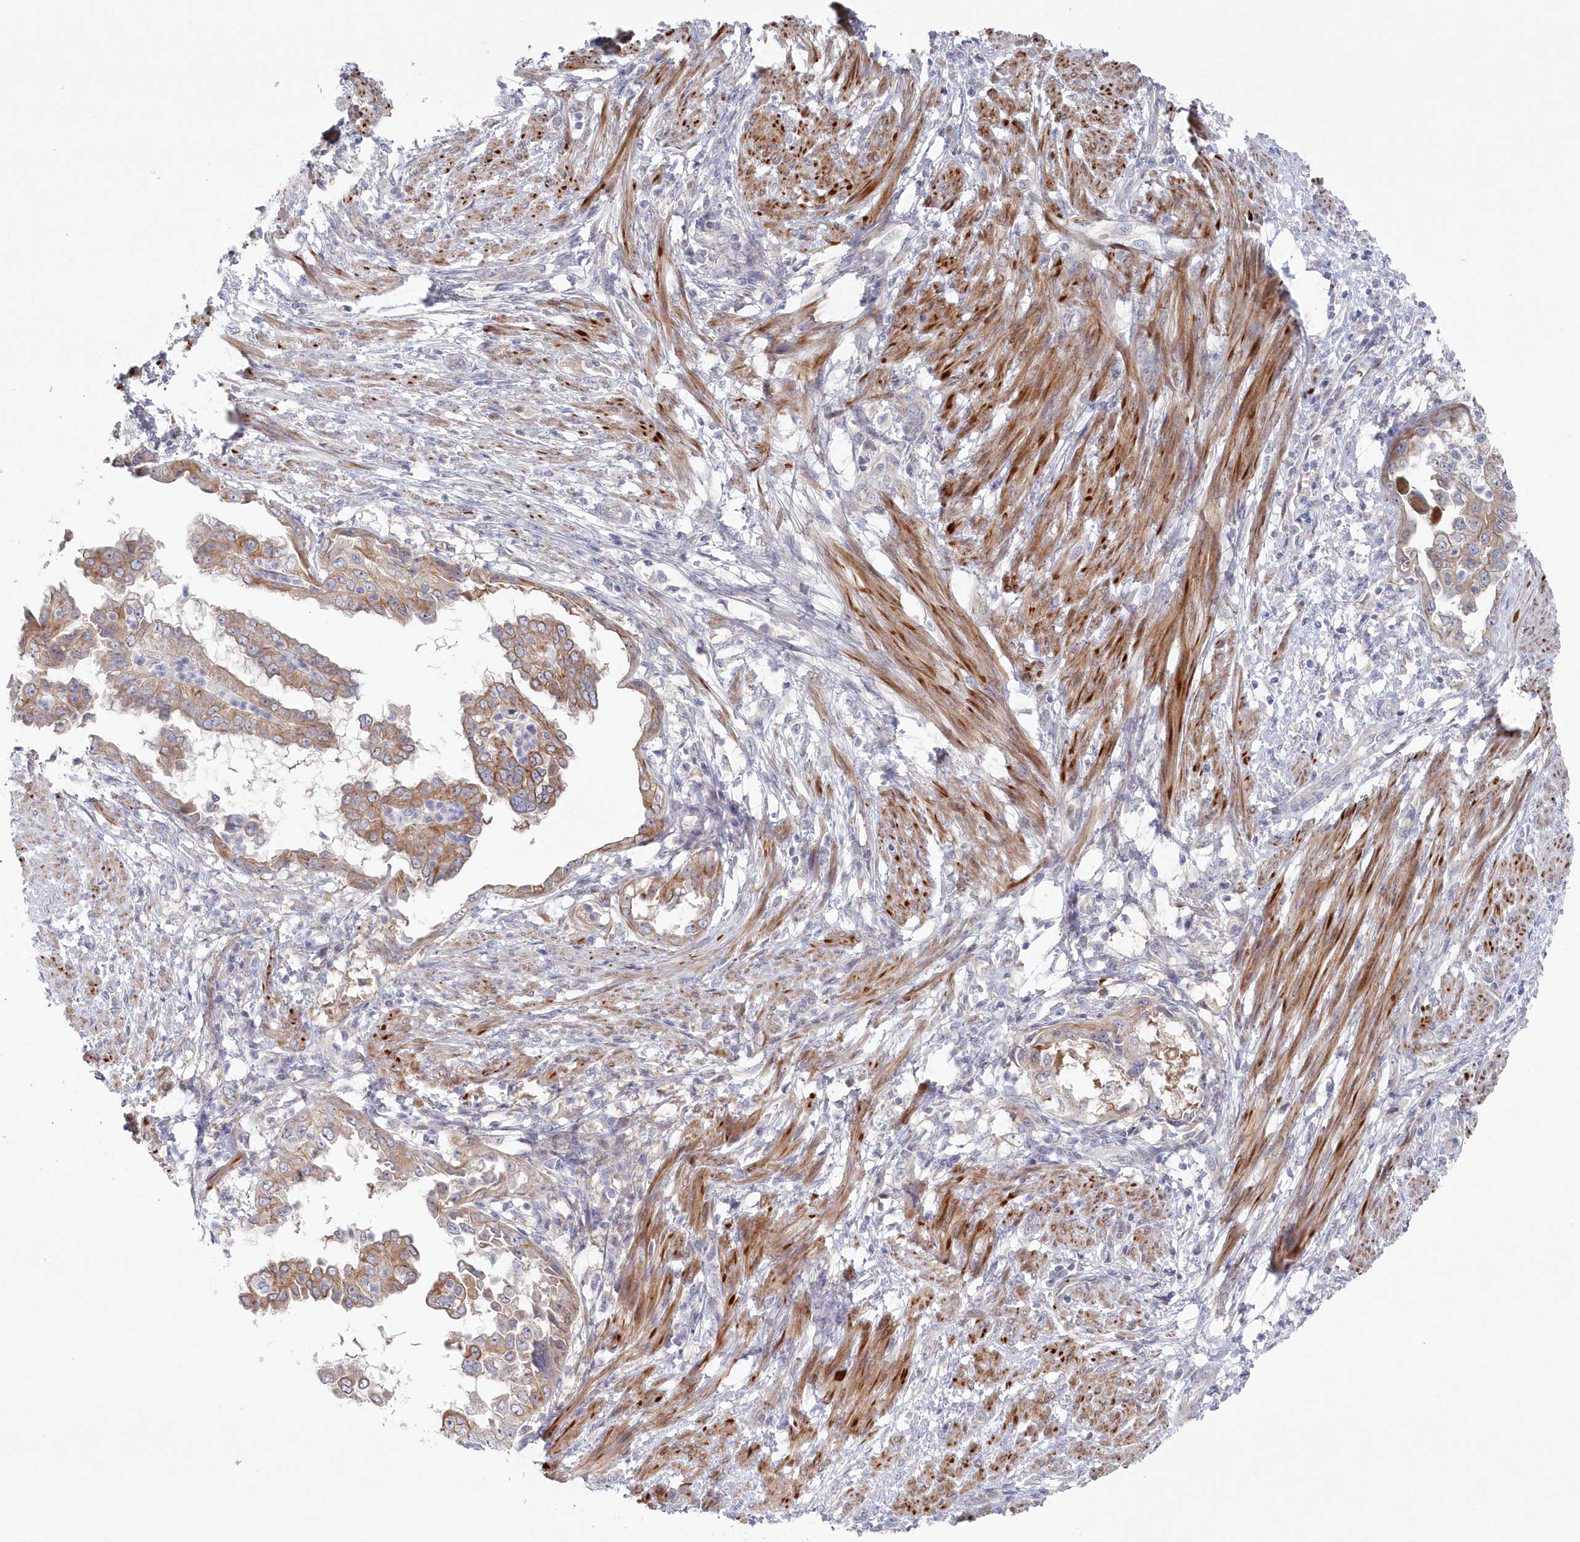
{"staining": {"intensity": "moderate", "quantity": "25%-75%", "location": "cytoplasmic/membranous"}, "tissue": "endometrial cancer", "cell_type": "Tumor cells", "image_type": "cancer", "snomed": [{"axis": "morphology", "description": "Adenocarcinoma, NOS"}, {"axis": "topography", "description": "Endometrium"}], "caption": "Protein staining of endometrial cancer tissue shows moderate cytoplasmic/membranous positivity in approximately 25%-75% of tumor cells. (Stains: DAB in brown, nuclei in blue, Microscopy: brightfield microscopy at high magnification).", "gene": "KIAA1586", "patient": {"sex": "female", "age": 85}}